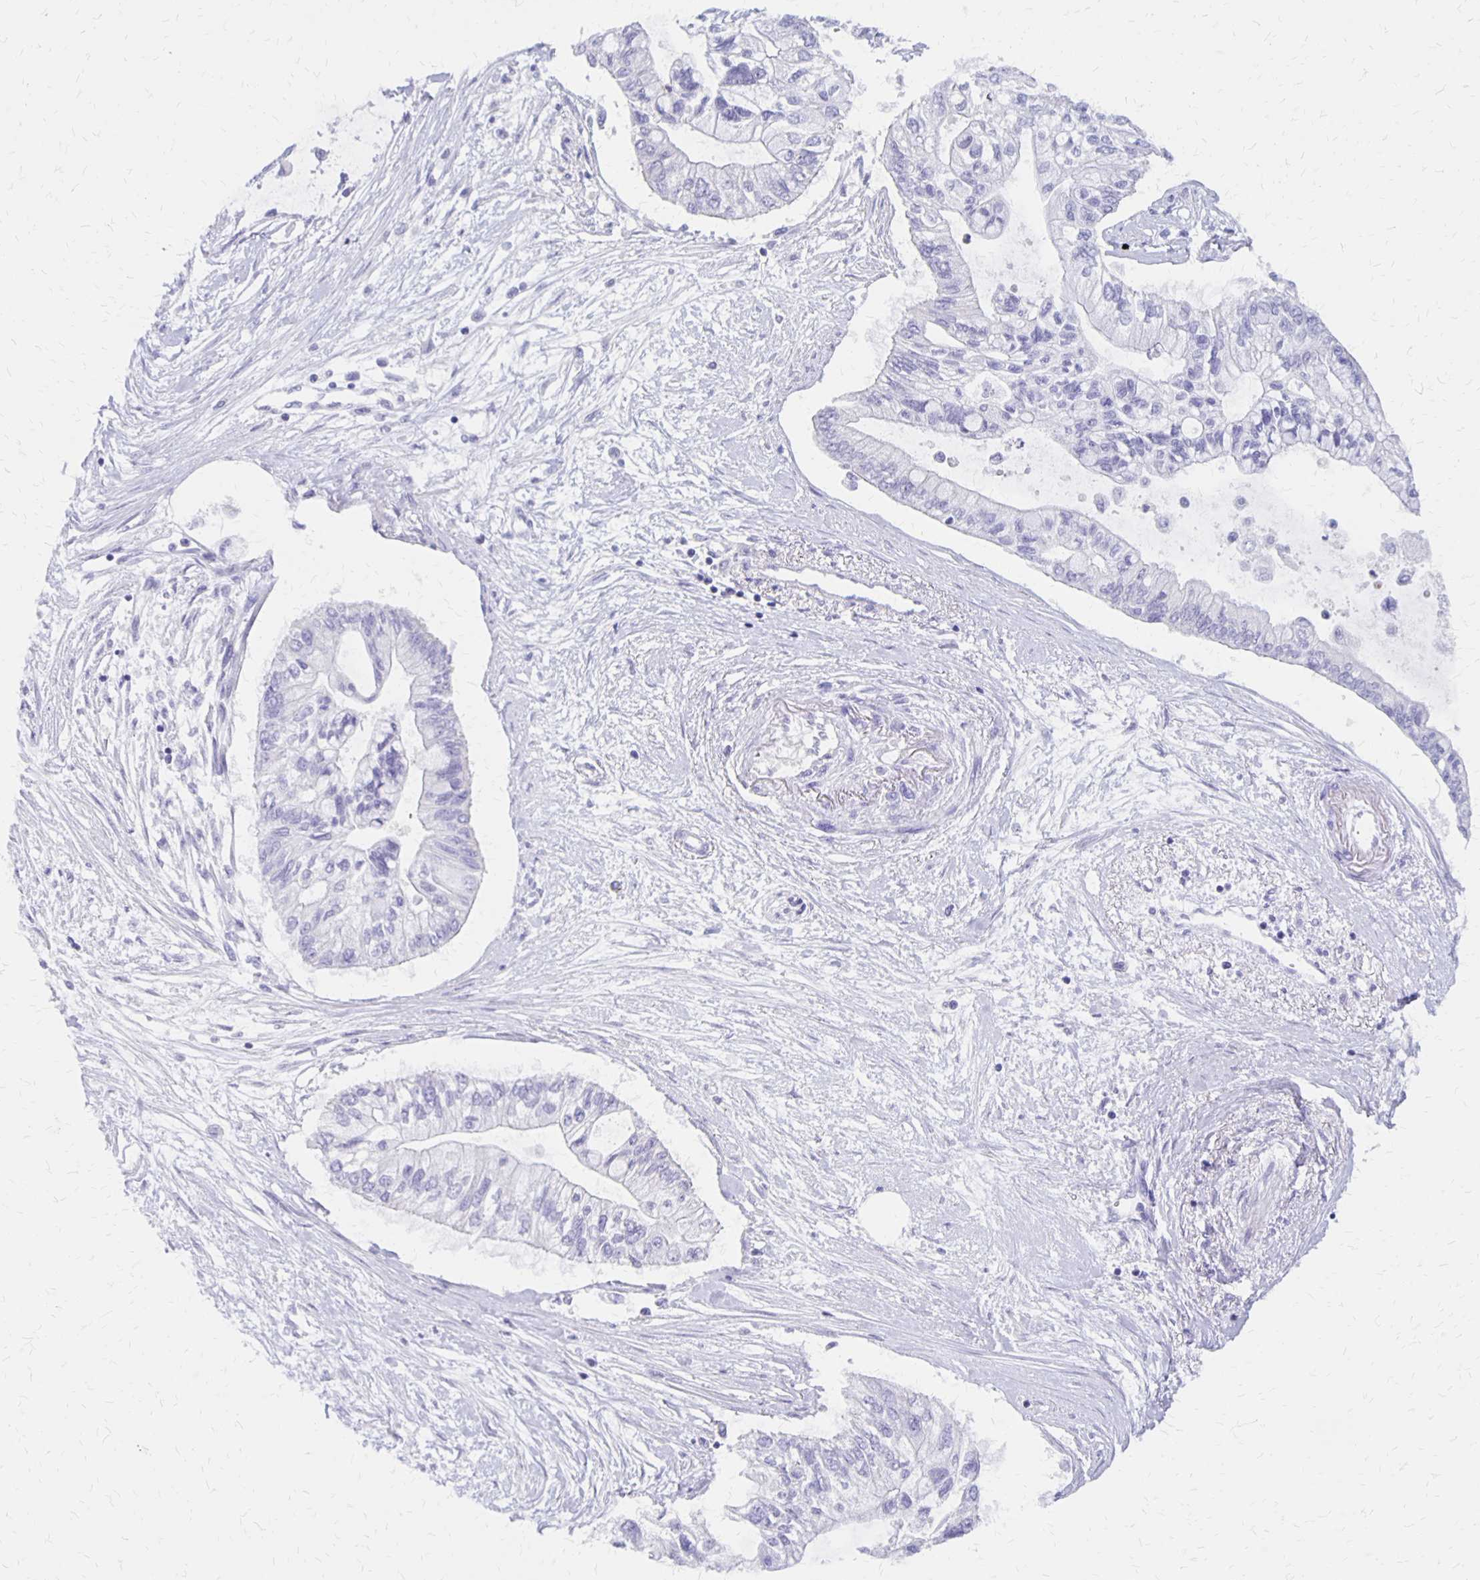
{"staining": {"intensity": "negative", "quantity": "none", "location": "none"}, "tissue": "pancreatic cancer", "cell_type": "Tumor cells", "image_type": "cancer", "snomed": [{"axis": "morphology", "description": "Adenocarcinoma, NOS"}, {"axis": "topography", "description": "Pancreas"}], "caption": "IHC of human pancreatic cancer reveals no expression in tumor cells.", "gene": "SEPTIN5", "patient": {"sex": "female", "age": 77}}